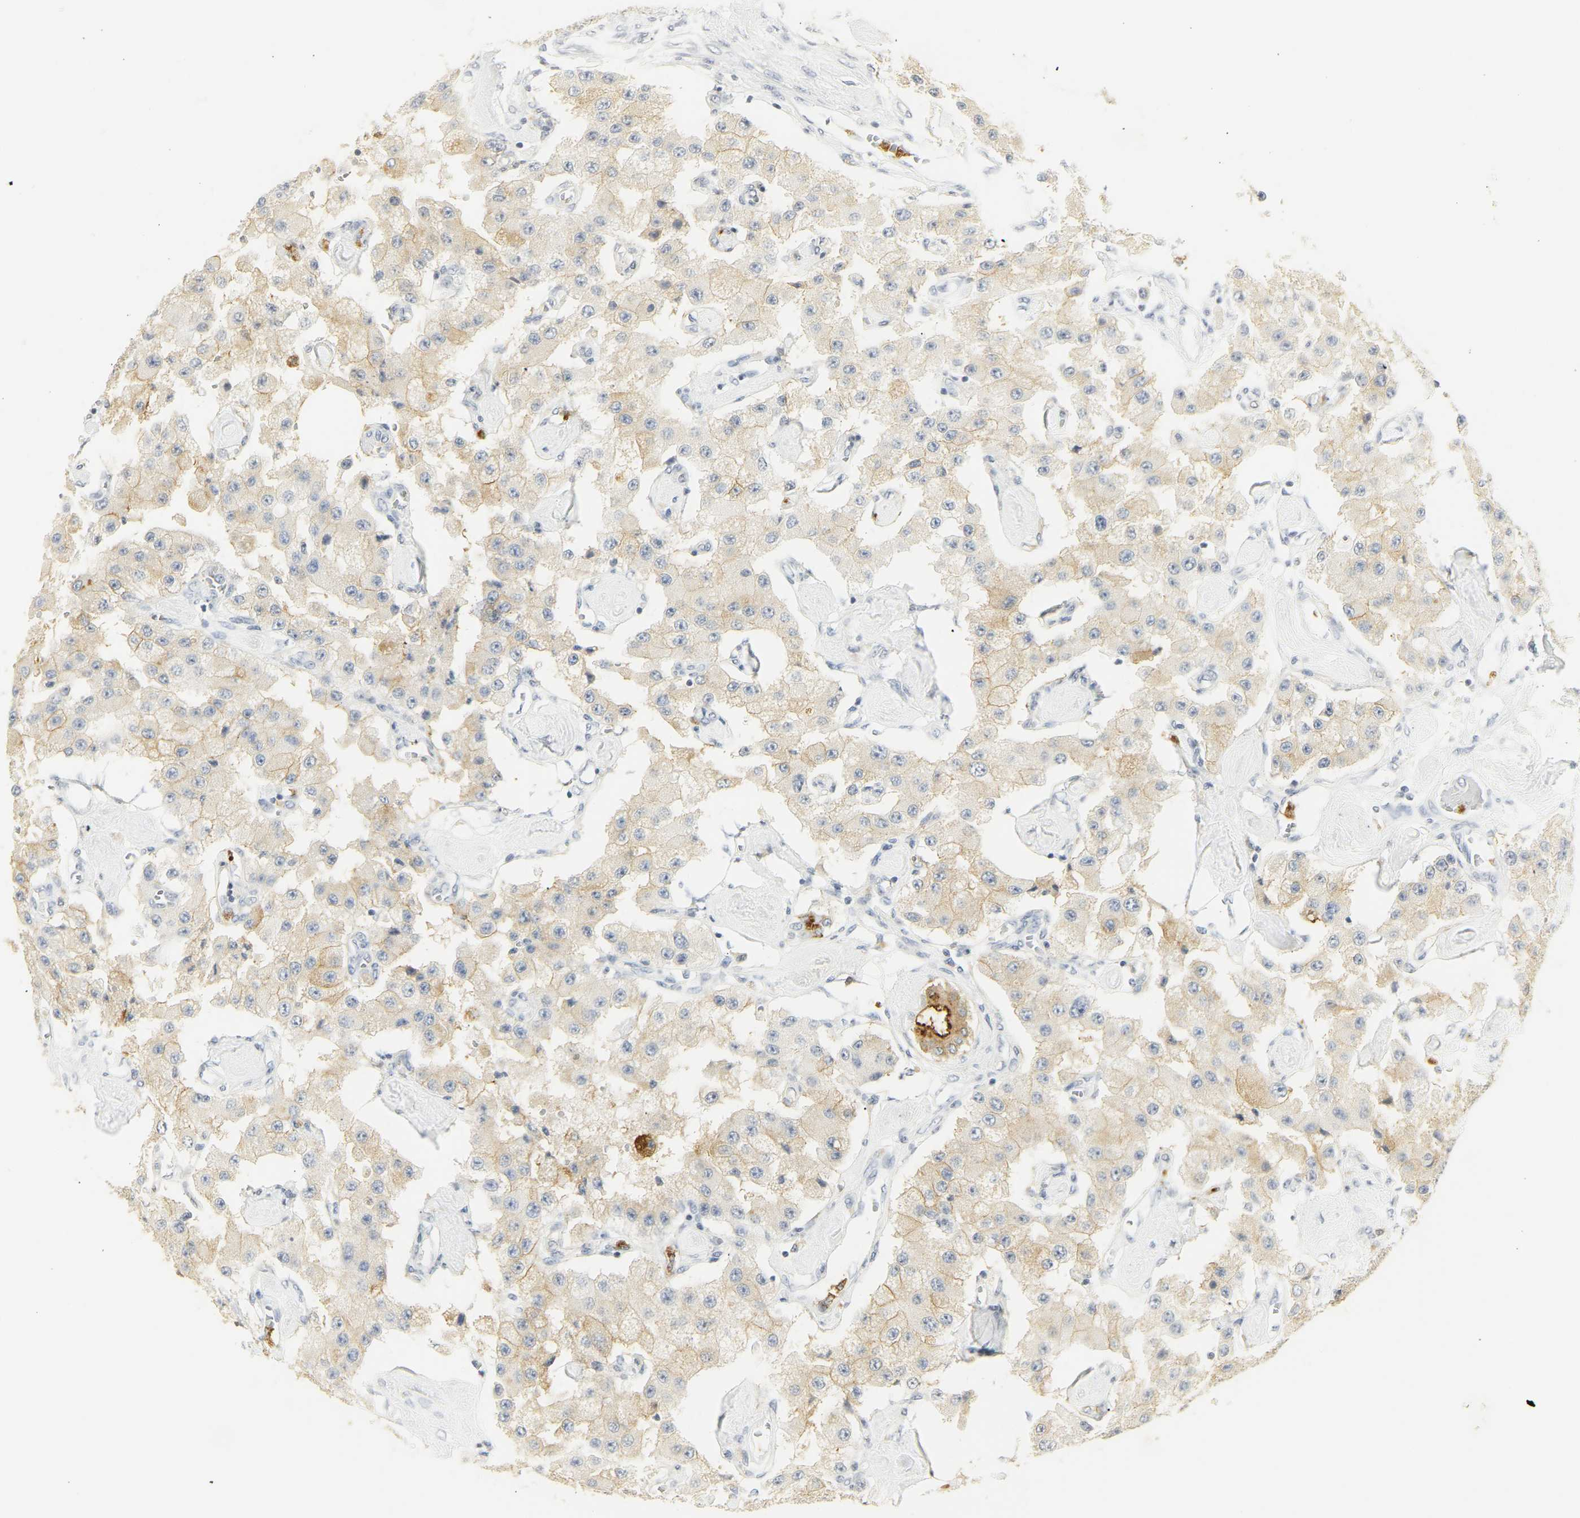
{"staining": {"intensity": "weak", "quantity": ">75%", "location": "cytoplasmic/membranous"}, "tissue": "carcinoid", "cell_type": "Tumor cells", "image_type": "cancer", "snomed": [{"axis": "morphology", "description": "Carcinoid, malignant, NOS"}, {"axis": "topography", "description": "Pancreas"}], "caption": "IHC staining of malignant carcinoid, which shows low levels of weak cytoplasmic/membranous expression in approximately >75% of tumor cells indicating weak cytoplasmic/membranous protein staining. The staining was performed using DAB (brown) for protein detection and nuclei were counterstained in hematoxylin (blue).", "gene": "CEACAM5", "patient": {"sex": "male", "age": 41}}